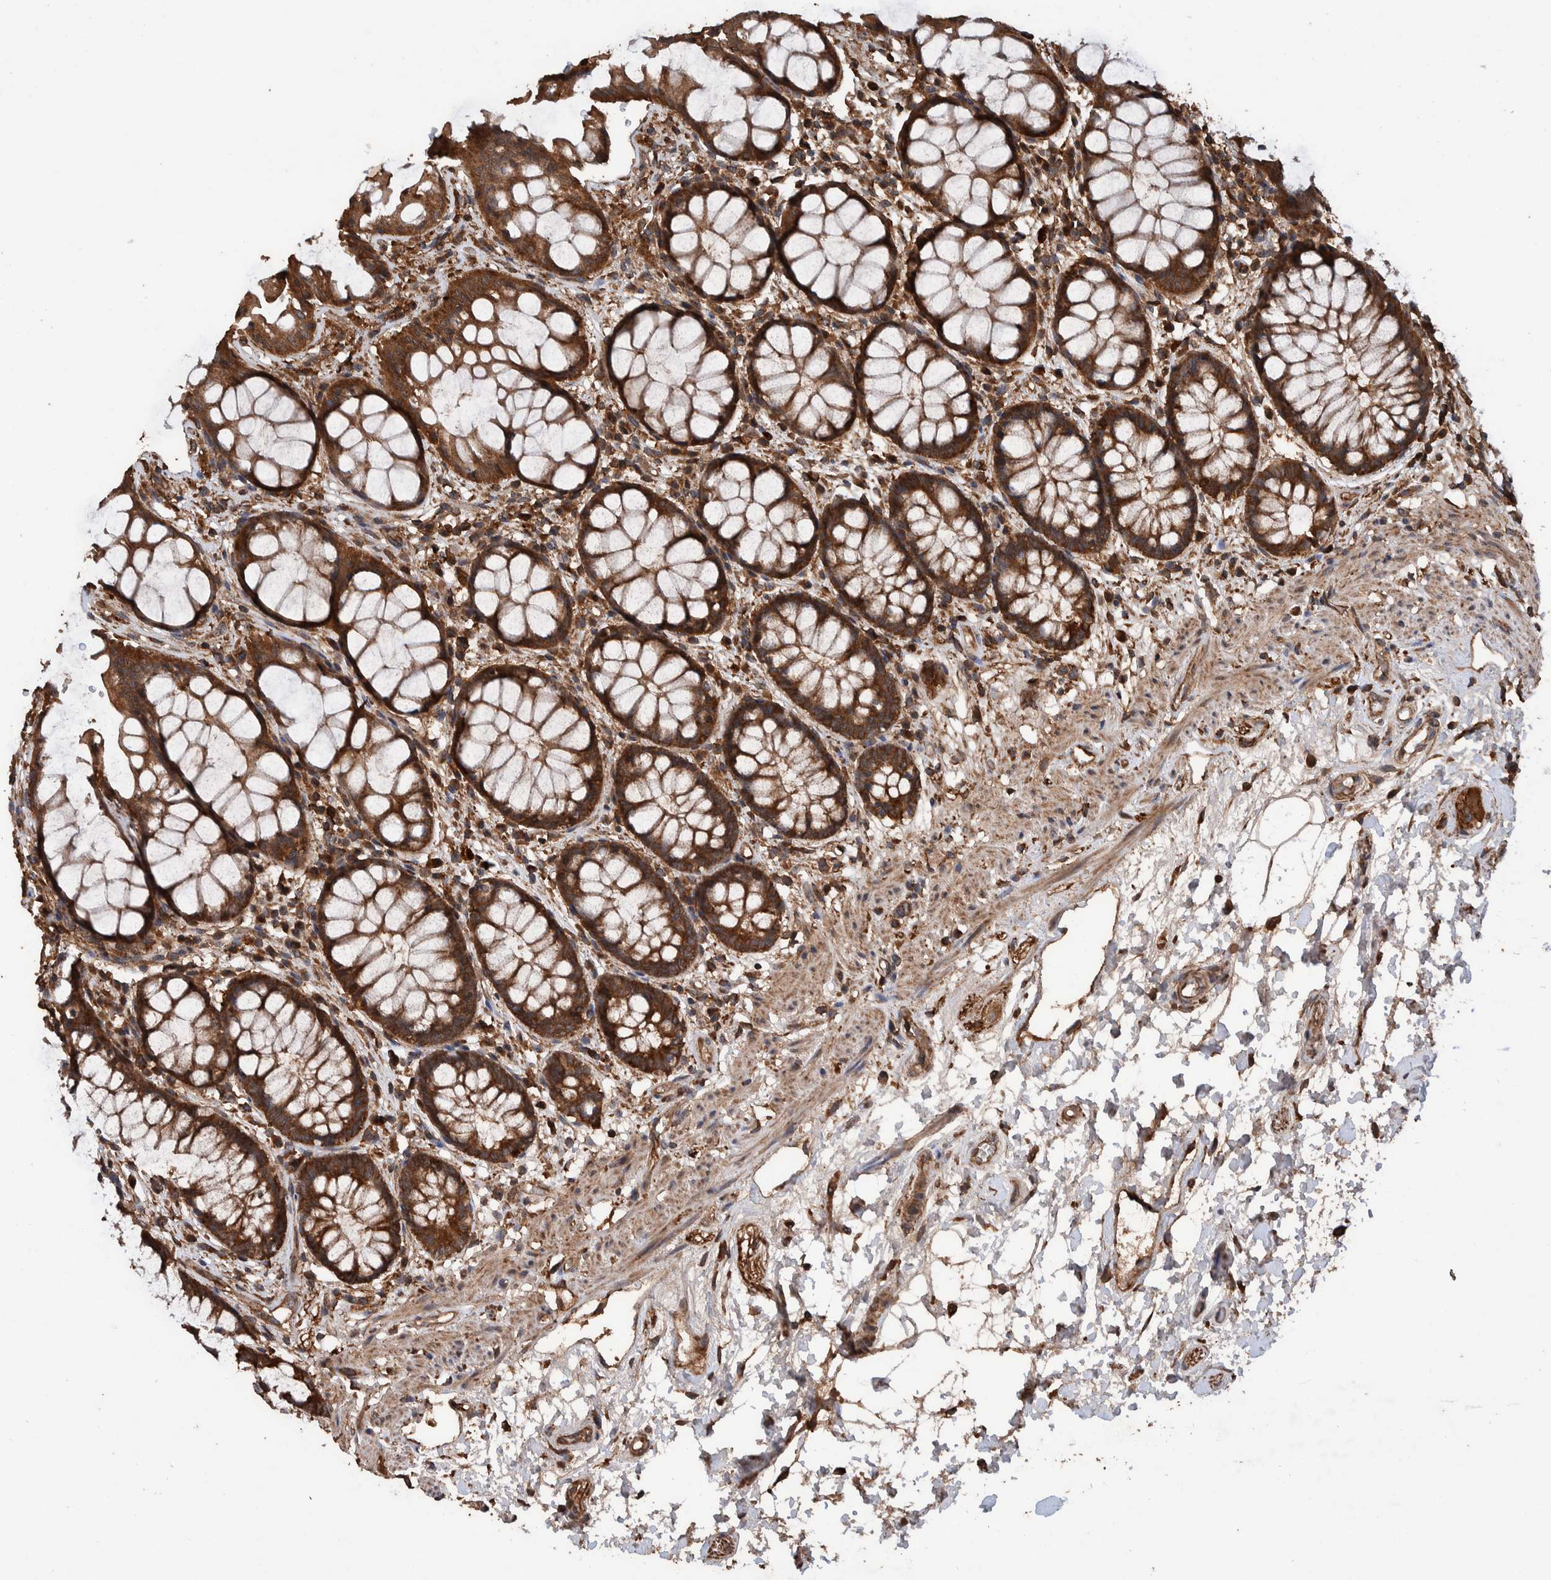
{"staining": {"intensity": "strong", "quantity": ">75%", "location": "cytoplasmic/membranous"}, "tissue": "rectum", "cell_type": "Glandular cells", "image_type": "normal", "snomed": [{"axis": "morphology", "description": "Normal tissue, NOS"}, {"axis": "topography", "description": "Rectum"}], "caption": "DAB immunohistochemical staining of benign rectum reveals strong cytoplasmic/membranous protein staining in about >75% of glandular cells.", "gene": "ENSG00000251537", "patient": {"sex": "male", "age": 64}}